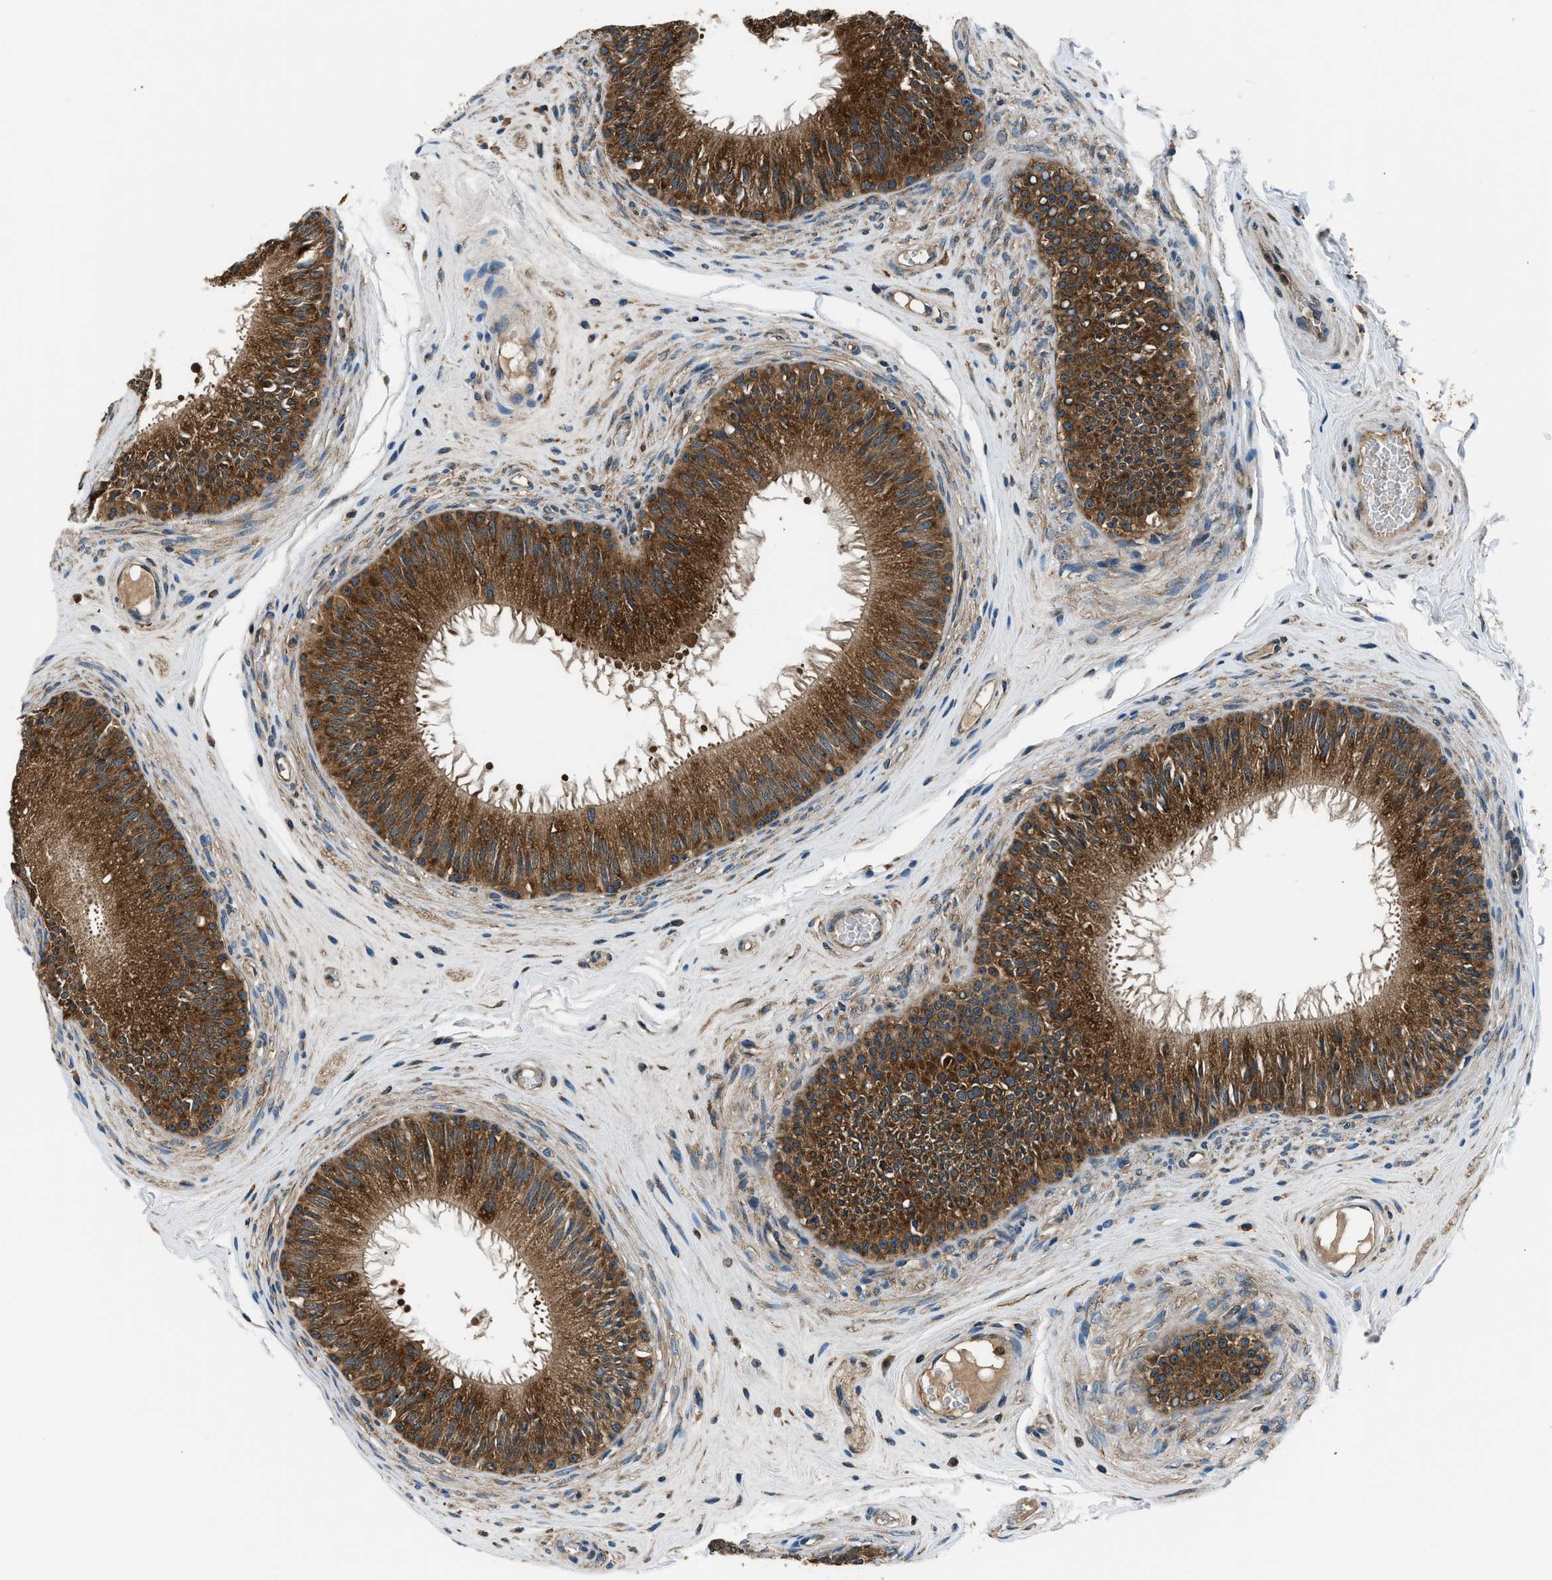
{"staining": {"intensity": "strong", "quantity": ">75%", "location": "cytoplasmic/membranous"}, "tissue": "epididymis", "cell_type": "Glandular cells", "image_type": "normal", "snomed": [{"axis": "morphology", "description": "Normal tissue, NOS"}, {"axis": "topography", "description": "Testis"}, {"axis": "topography", "description": "Epididymis"}], "caption": "Protein analysis of normal epididymis reveals strong cytoplasmic/membranous positivity in approximately >75% of glandular cells.", "gene": "ARFGAP2", "patient": {"sex": "male", "age": 36}}